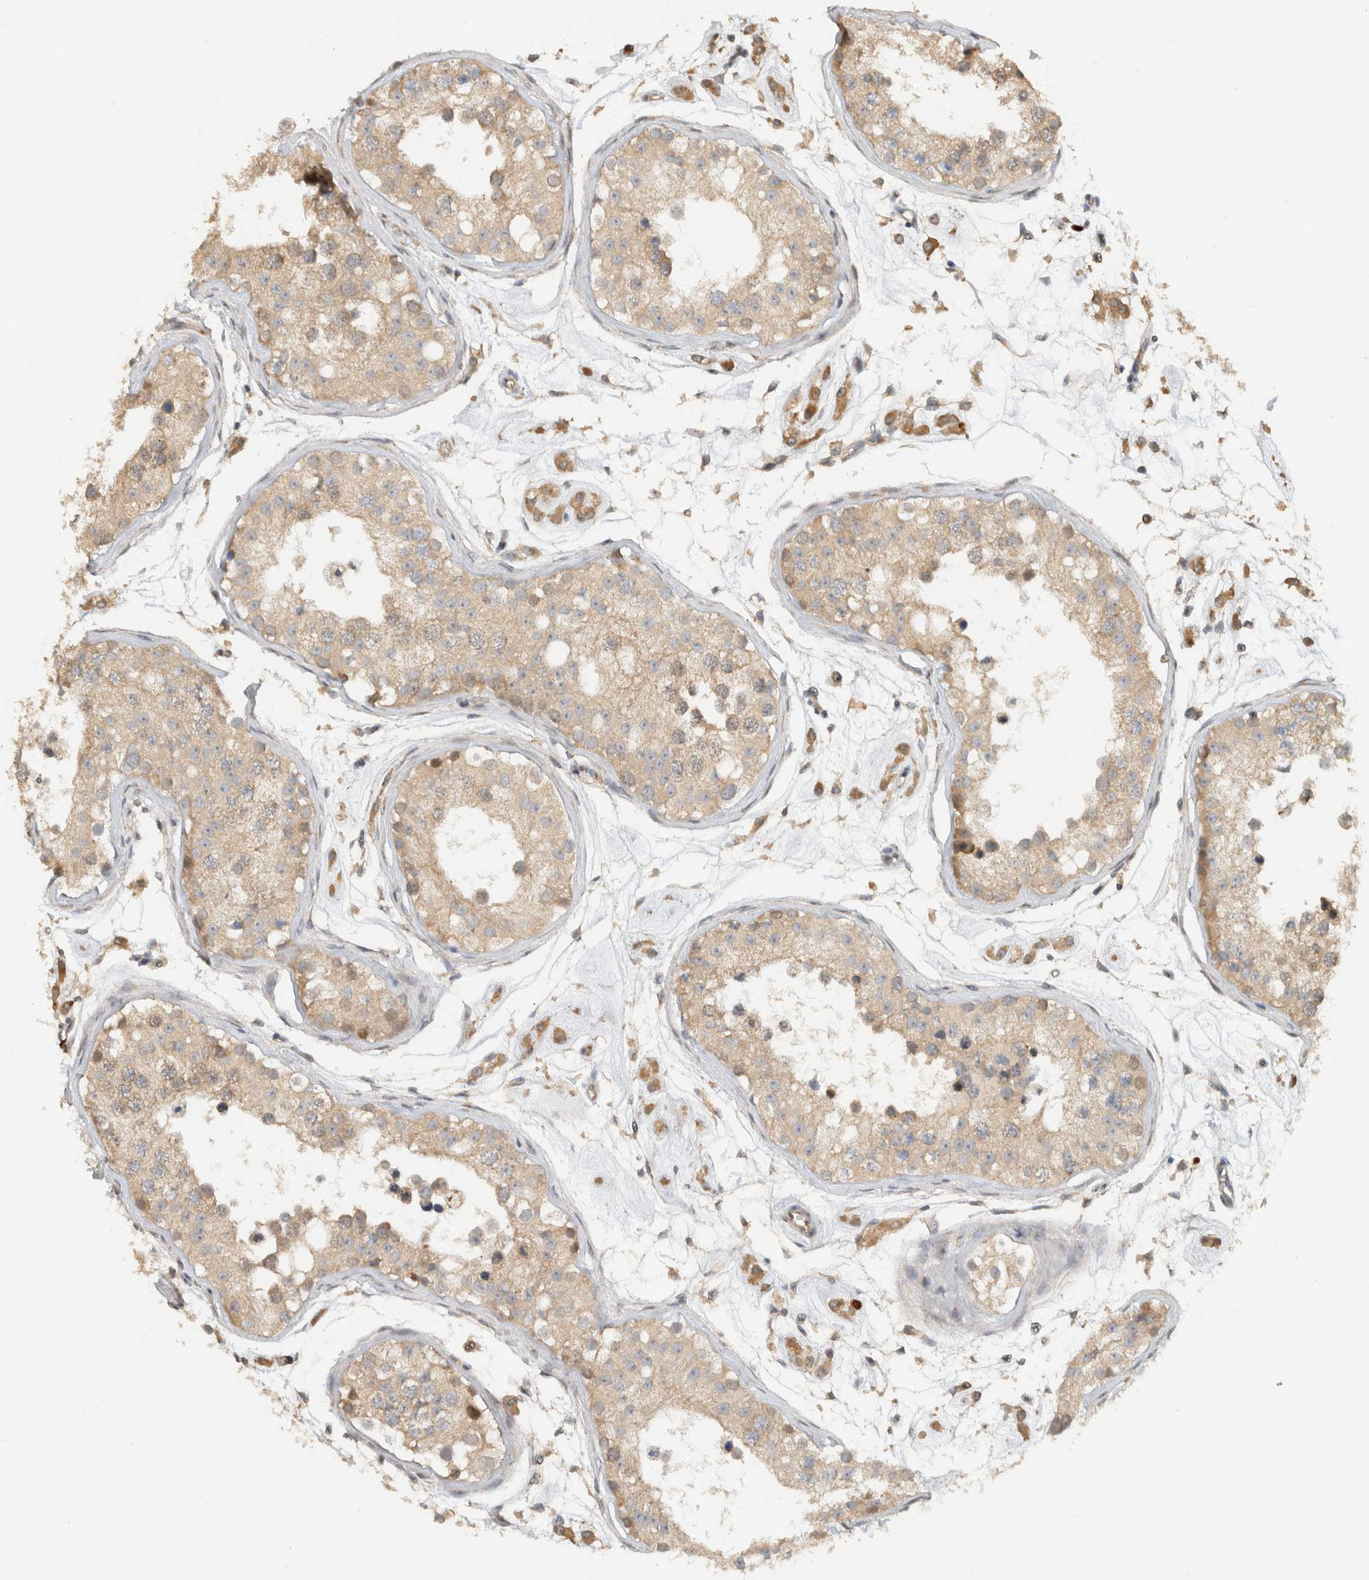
{"staining": {"intensity": "weak", "quantity": ">75%", "location": "cytoplasmic/membranous"}, "tissue": "testis", "cell_type": "Cells in seminiferous ducts", "image_type": "normal", "snomed": [{"axis": "morphology", "description": "Normal tissue, NOS"}, {"axis": "morphology", "description": "Adenocarcinoma, metastatic, NOS"}, {"axis": "topography", "description": "Testis"}], "caption": "The immunohistochemical stain highlights weak cytoplasmic/membranous staining in cells in seminiferous ducts of unremarkable testis.", "gene": "PUM1", "patient": {"sex": "male", "age": 26}}